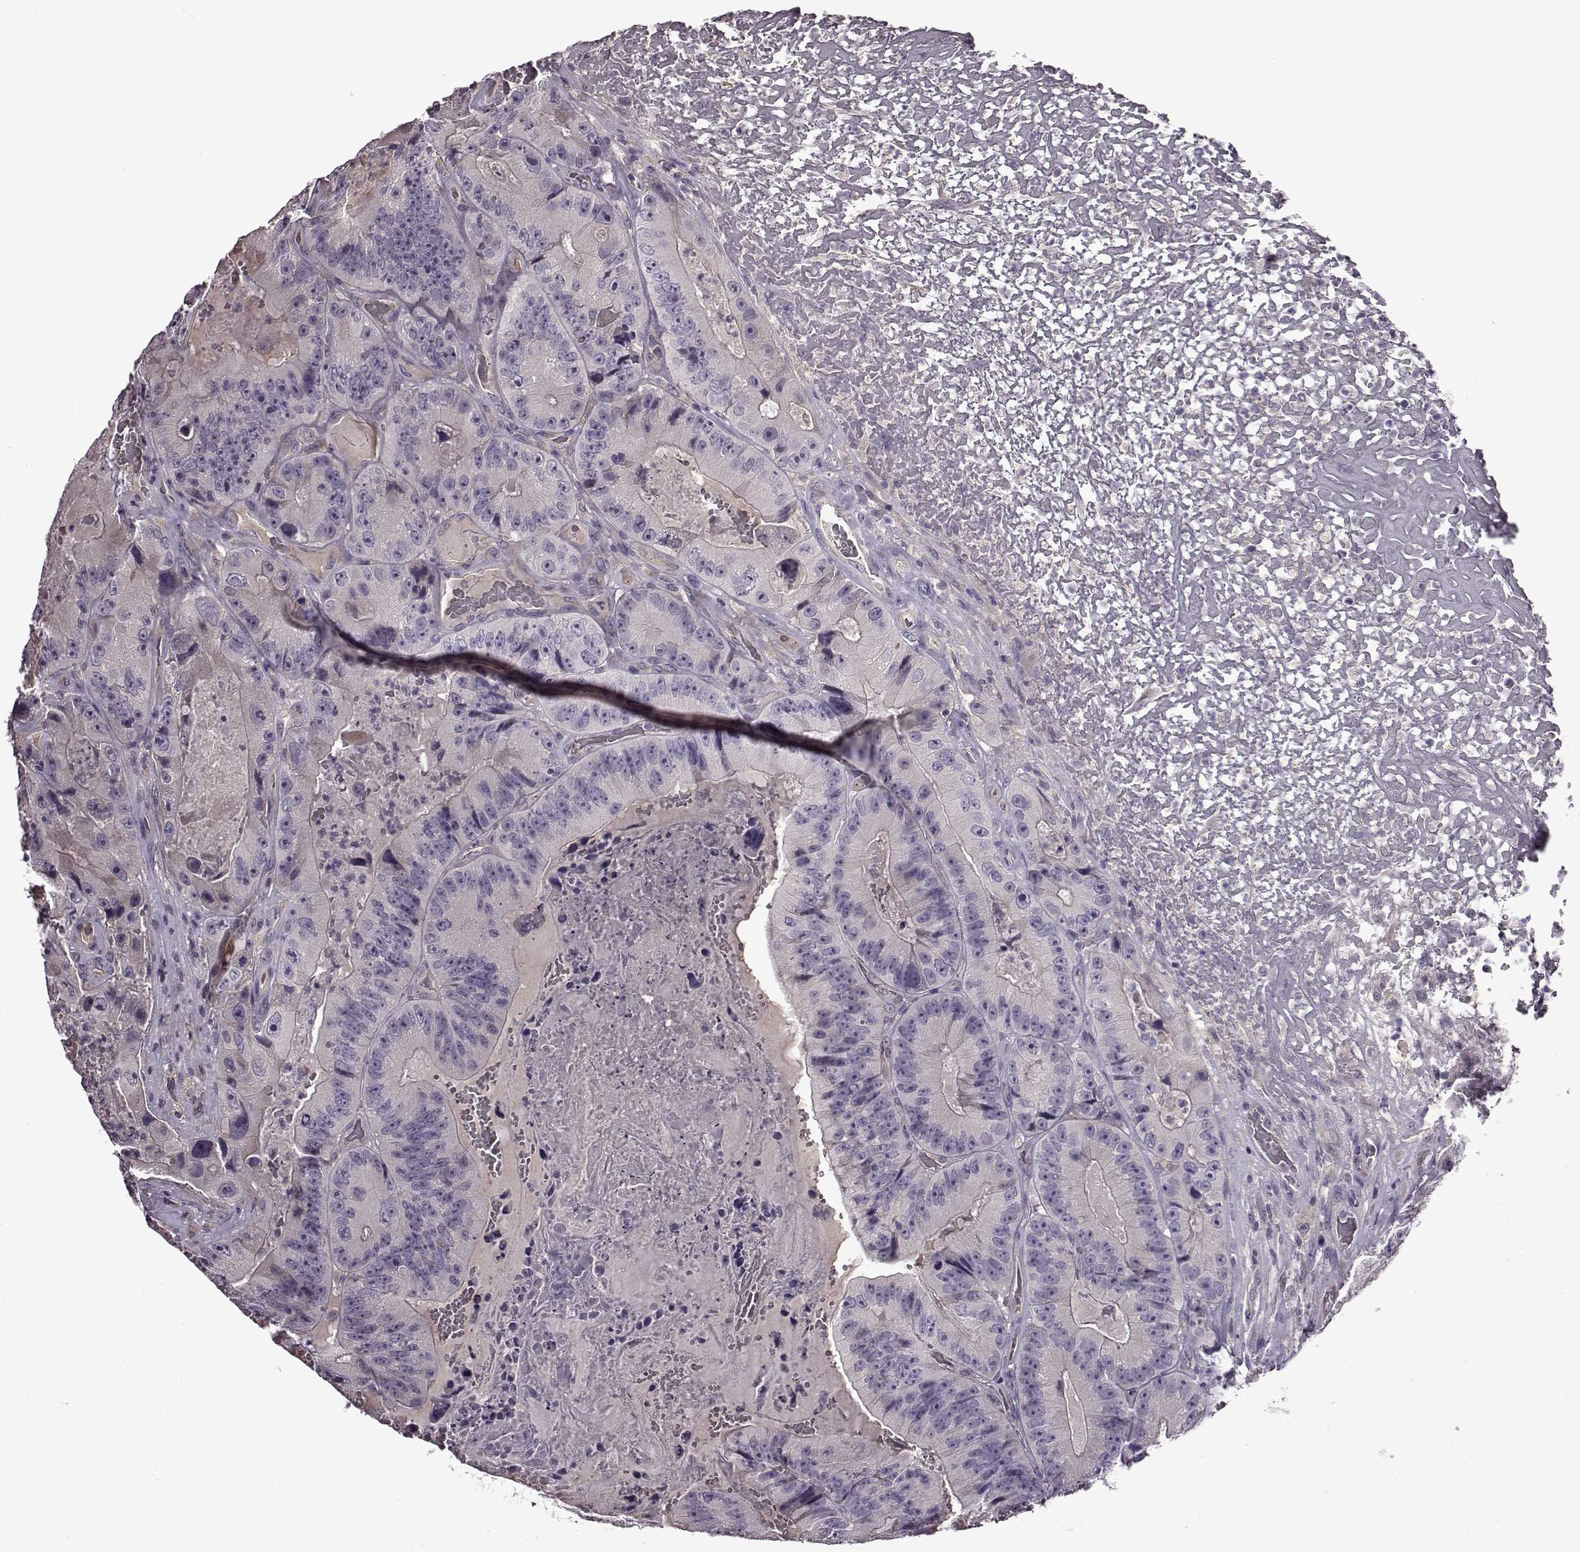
{"staining": {"intensity": "negative", "quantity": "none", "location": "none"}, "tissue": "colorectal cancer", "cell_type": "Tumor cells", "image_type": "cancer", "snomed": [{"axis": "morphology", "description": "Adenocarcinoma, NOS"}, {"axis": "topography", "description": "Colon"}], "caption": "Immunohistochemistry image of colorectal cancer (adenocarcinoma) stained for a protein (brown), which shows no positivity in tumor cells.", "gene": "EDDM3B", "patient": {"sex": "female", "age": 86}}